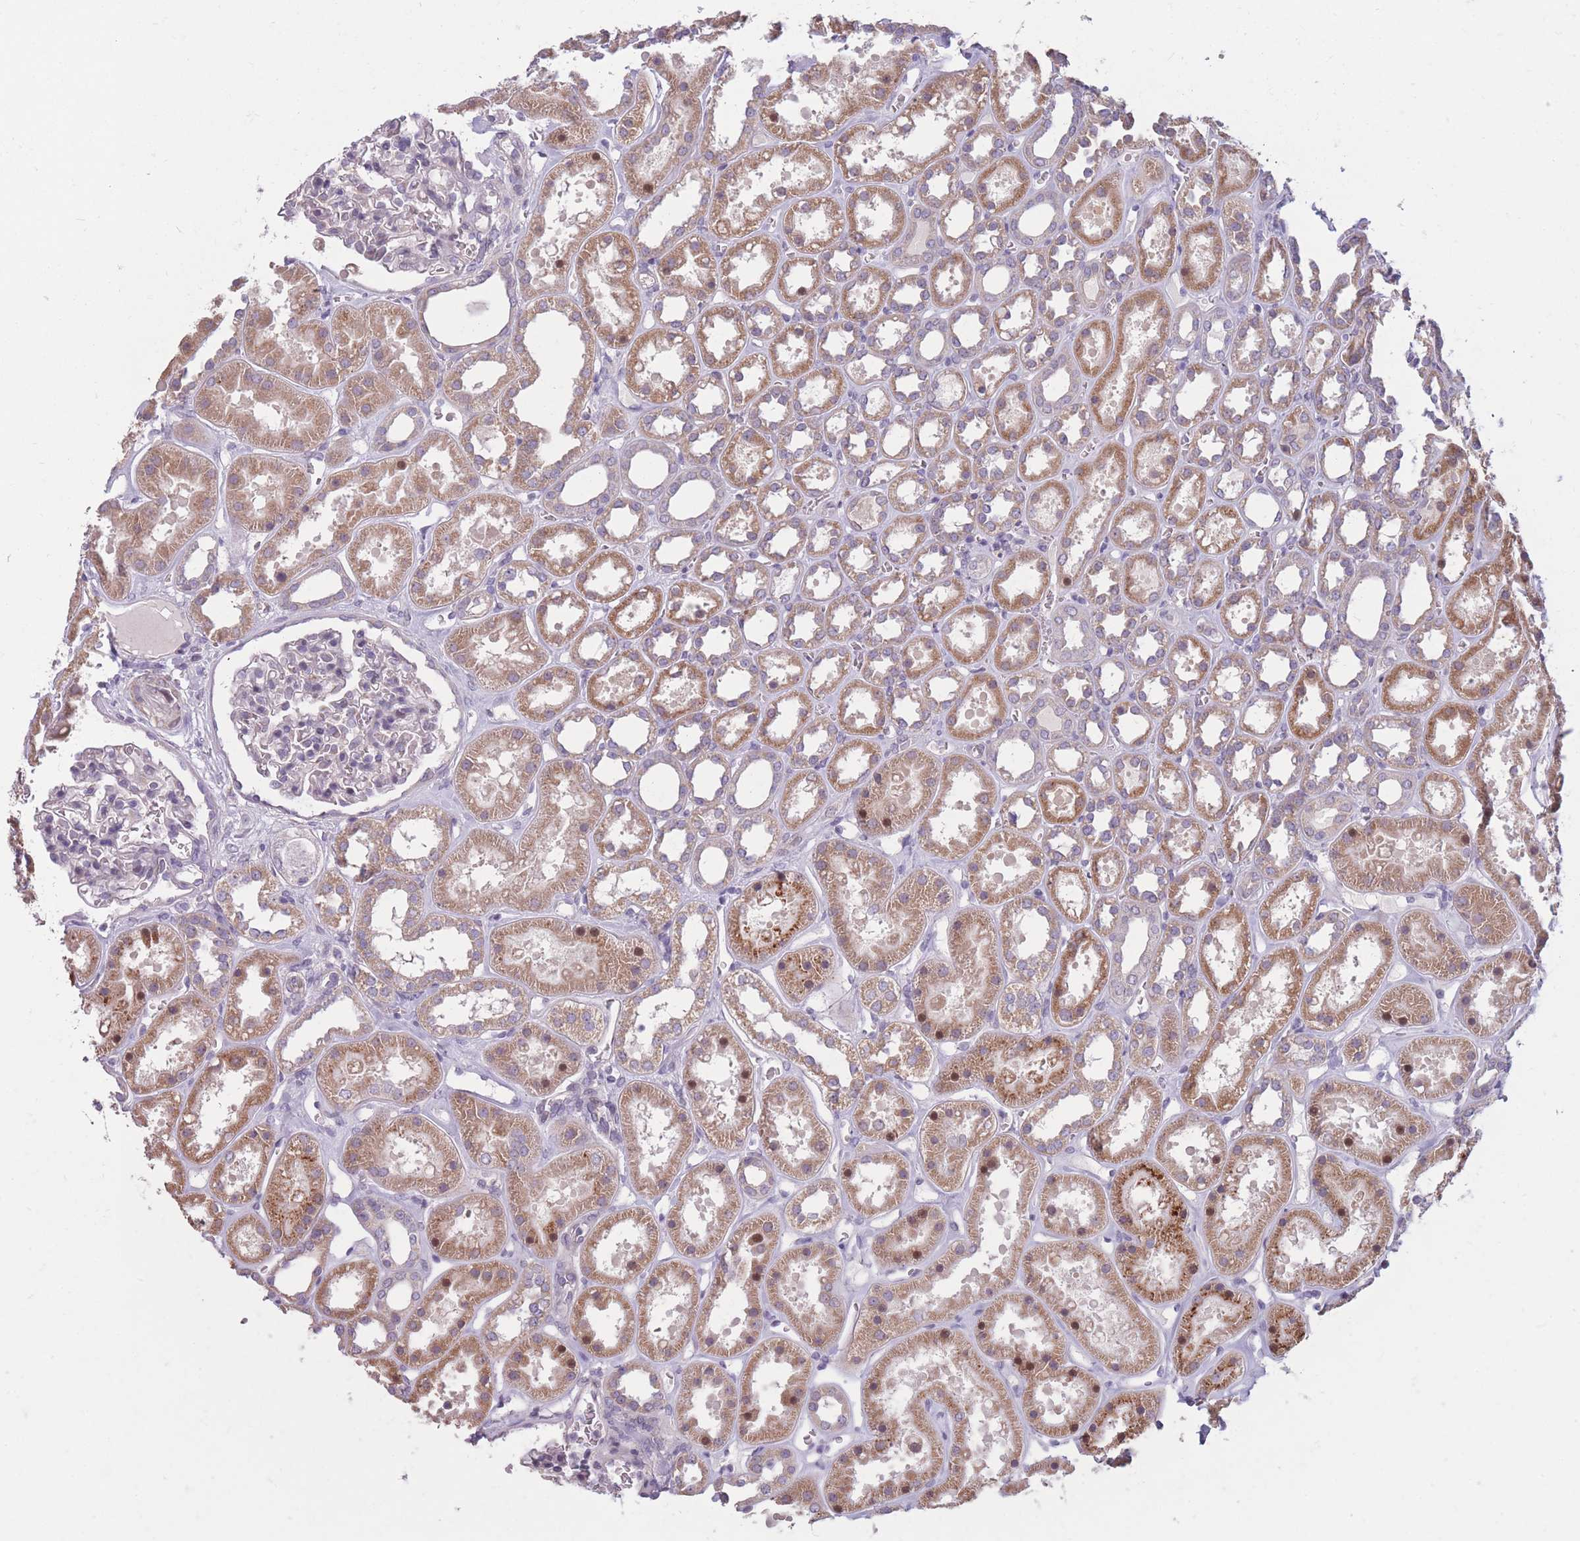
{"staining": {"intensity": "moderate", "quantity": "<25%", "location": "cytoplasmic/membranous"}, "tissue": "kidney", "cell_type": "Cells in glomeruli", "image_type": "normal", "snomed": [{"axis": "morphology", "description": "Normal tissue, NOS"}, {"axis": "topography", "description": "Kidney"}], "caption": "Kidney stained with DAB (3,3'-diaminobenzidine) IHC shows low levels of moderate cytoplasmic/membranous positivity in about <25% of cells in glomeruli.", "gene": "CCNQ", "patient": {"sex": "female", "age": 41}}